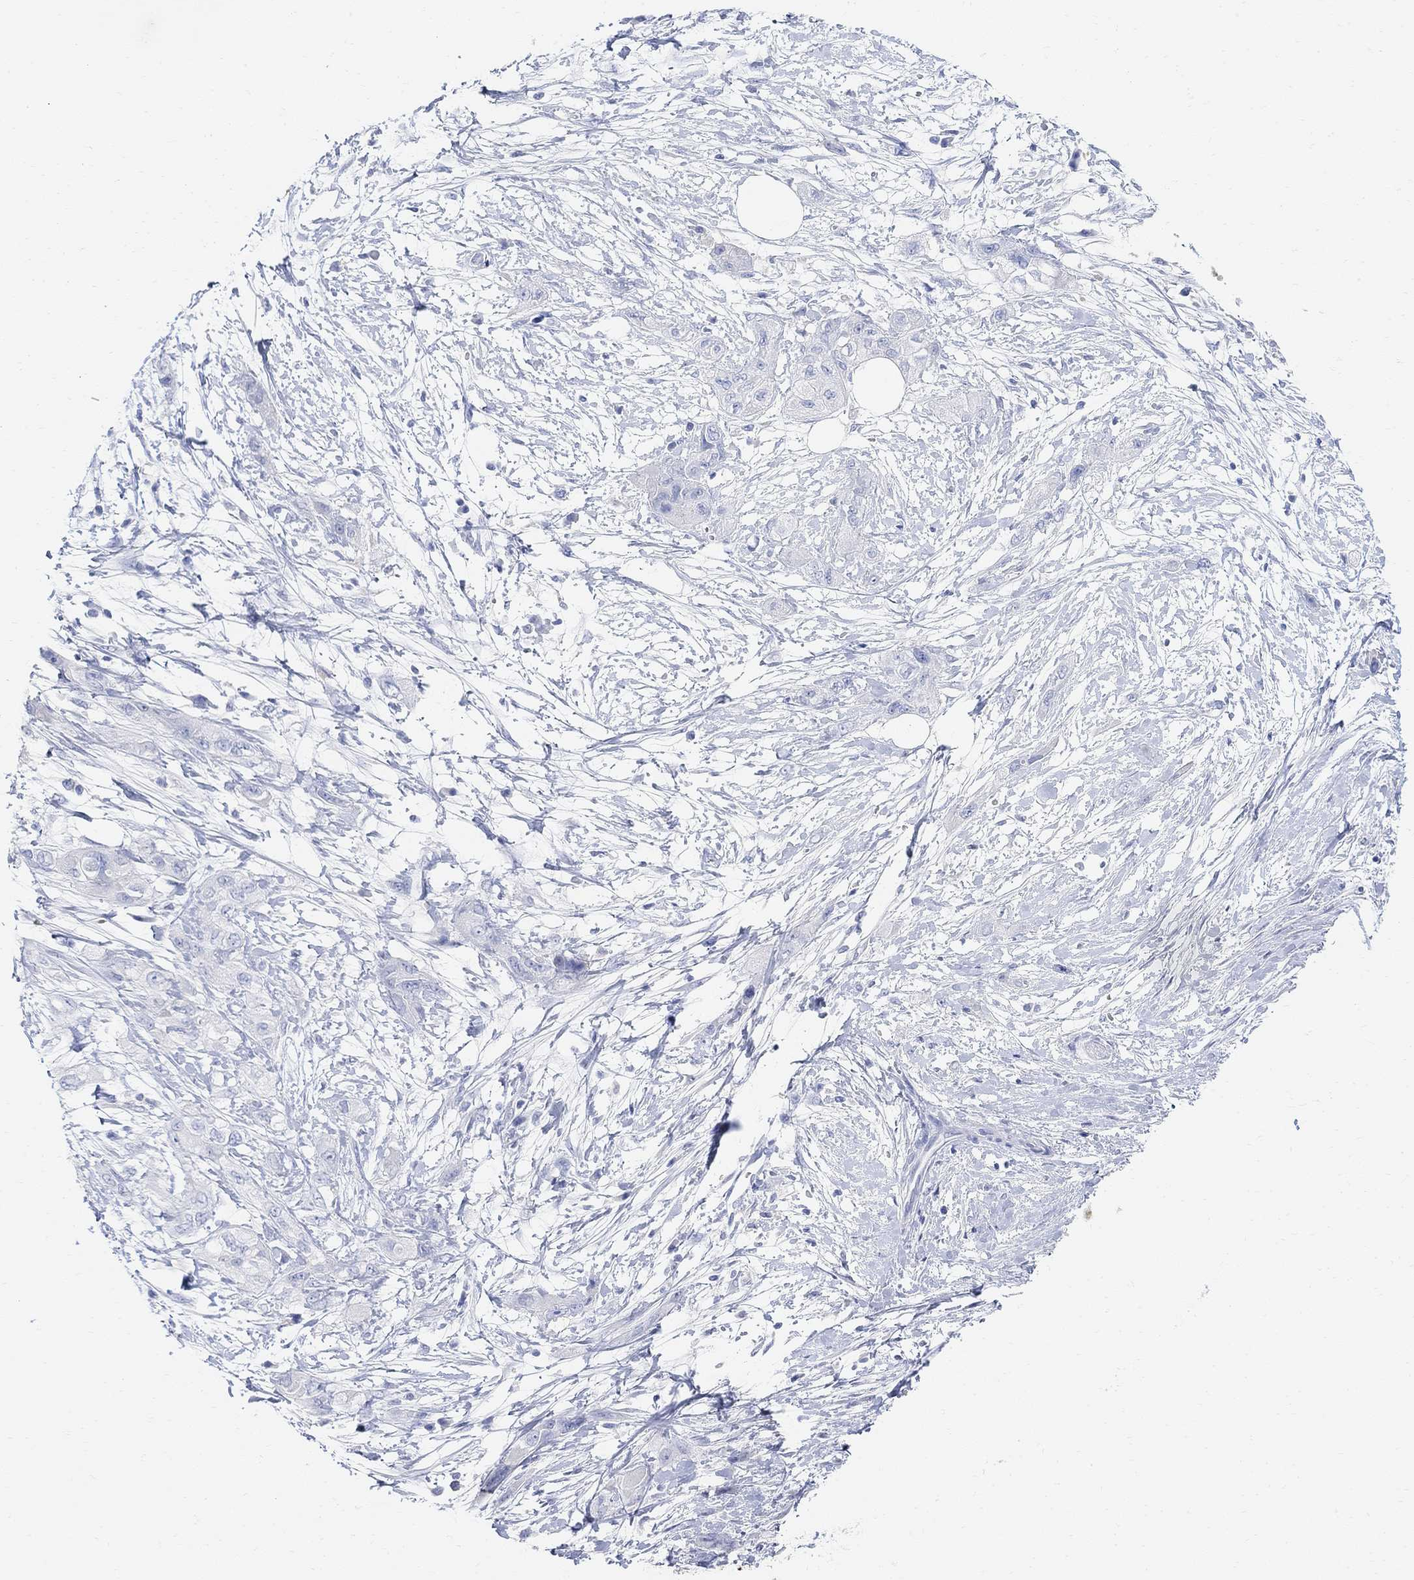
{"staining": {"intensity": "negative", "quantity": "none", "location": "none"}, "tissue": "pancreatic cancer", "cell_type": "Tumor cells", "image_type": "cancer", "snomed": [{"axis": "morphology", "description": "Adenocarcinoma, NOS"}, {"axis": "topography", "description": "Pancreas"}], "caption": "Immunohistochemistry of pancreatic adenocarcinoma reveals no positivity in tumor cells.", "gene": "RETNLB", "patient": {"sex": "male", "age": 72}}